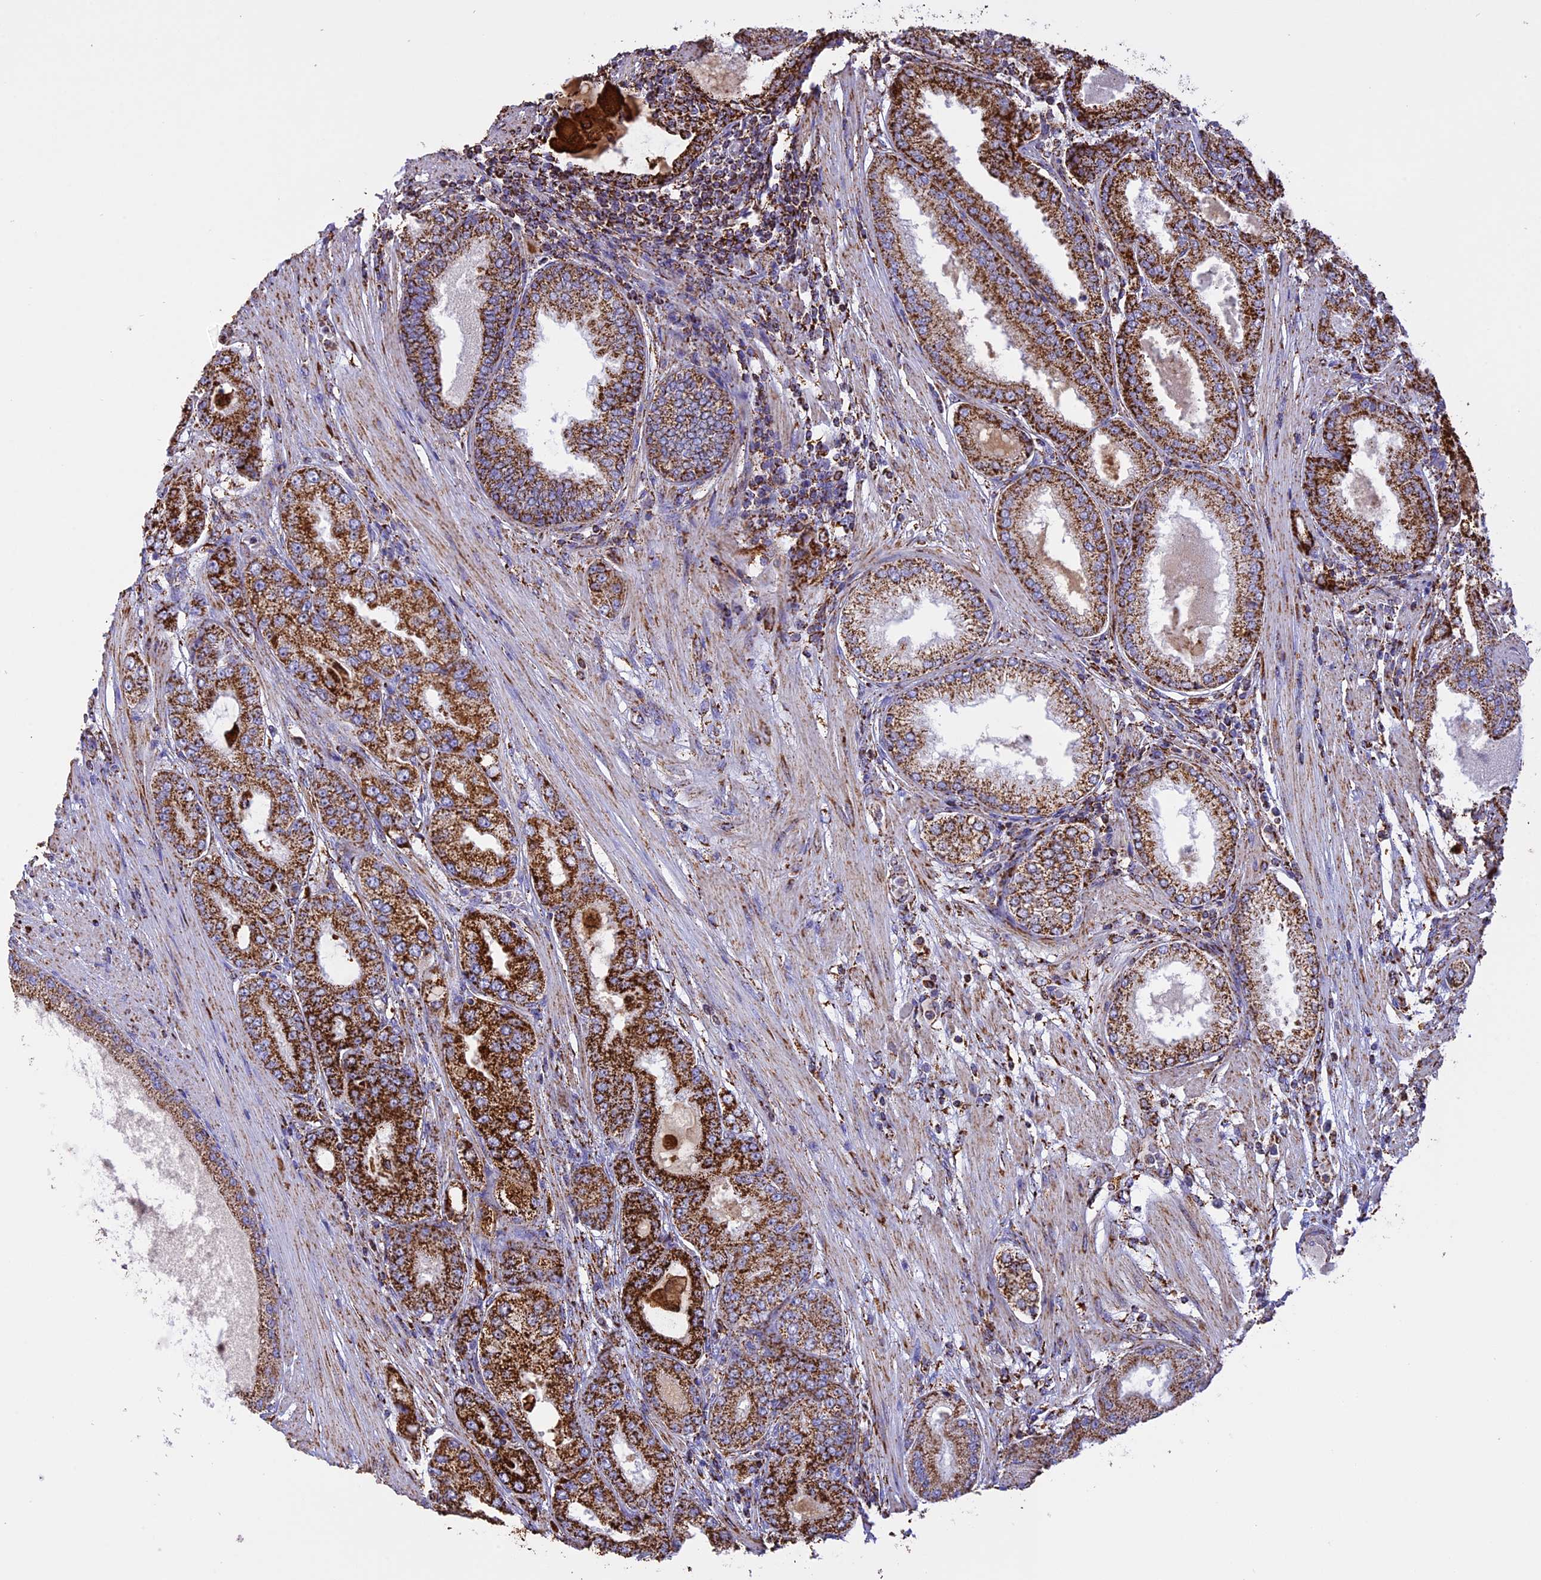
{"staining": {"intensity": "strong", "quantity": ">75%", "location": "cytoplasmic/membranous"}, "tissue": "prostate cancer", "cell_type": "Tumor cells", "image_type": "cancer", "snomed": [{"axis": "morphology", "description": "Adenocarcinoma, High grade"}, {"axis": "topography", "description": "Prostate"}], "caption": "Strong cytoplasmic/membranous protein expression is identified in about >75% of tumor cells in prostate cancer (adenocarcinoma (high-grade)).", "gene": "KCNG1", "patient": {"sex": "male", "age": 71}}